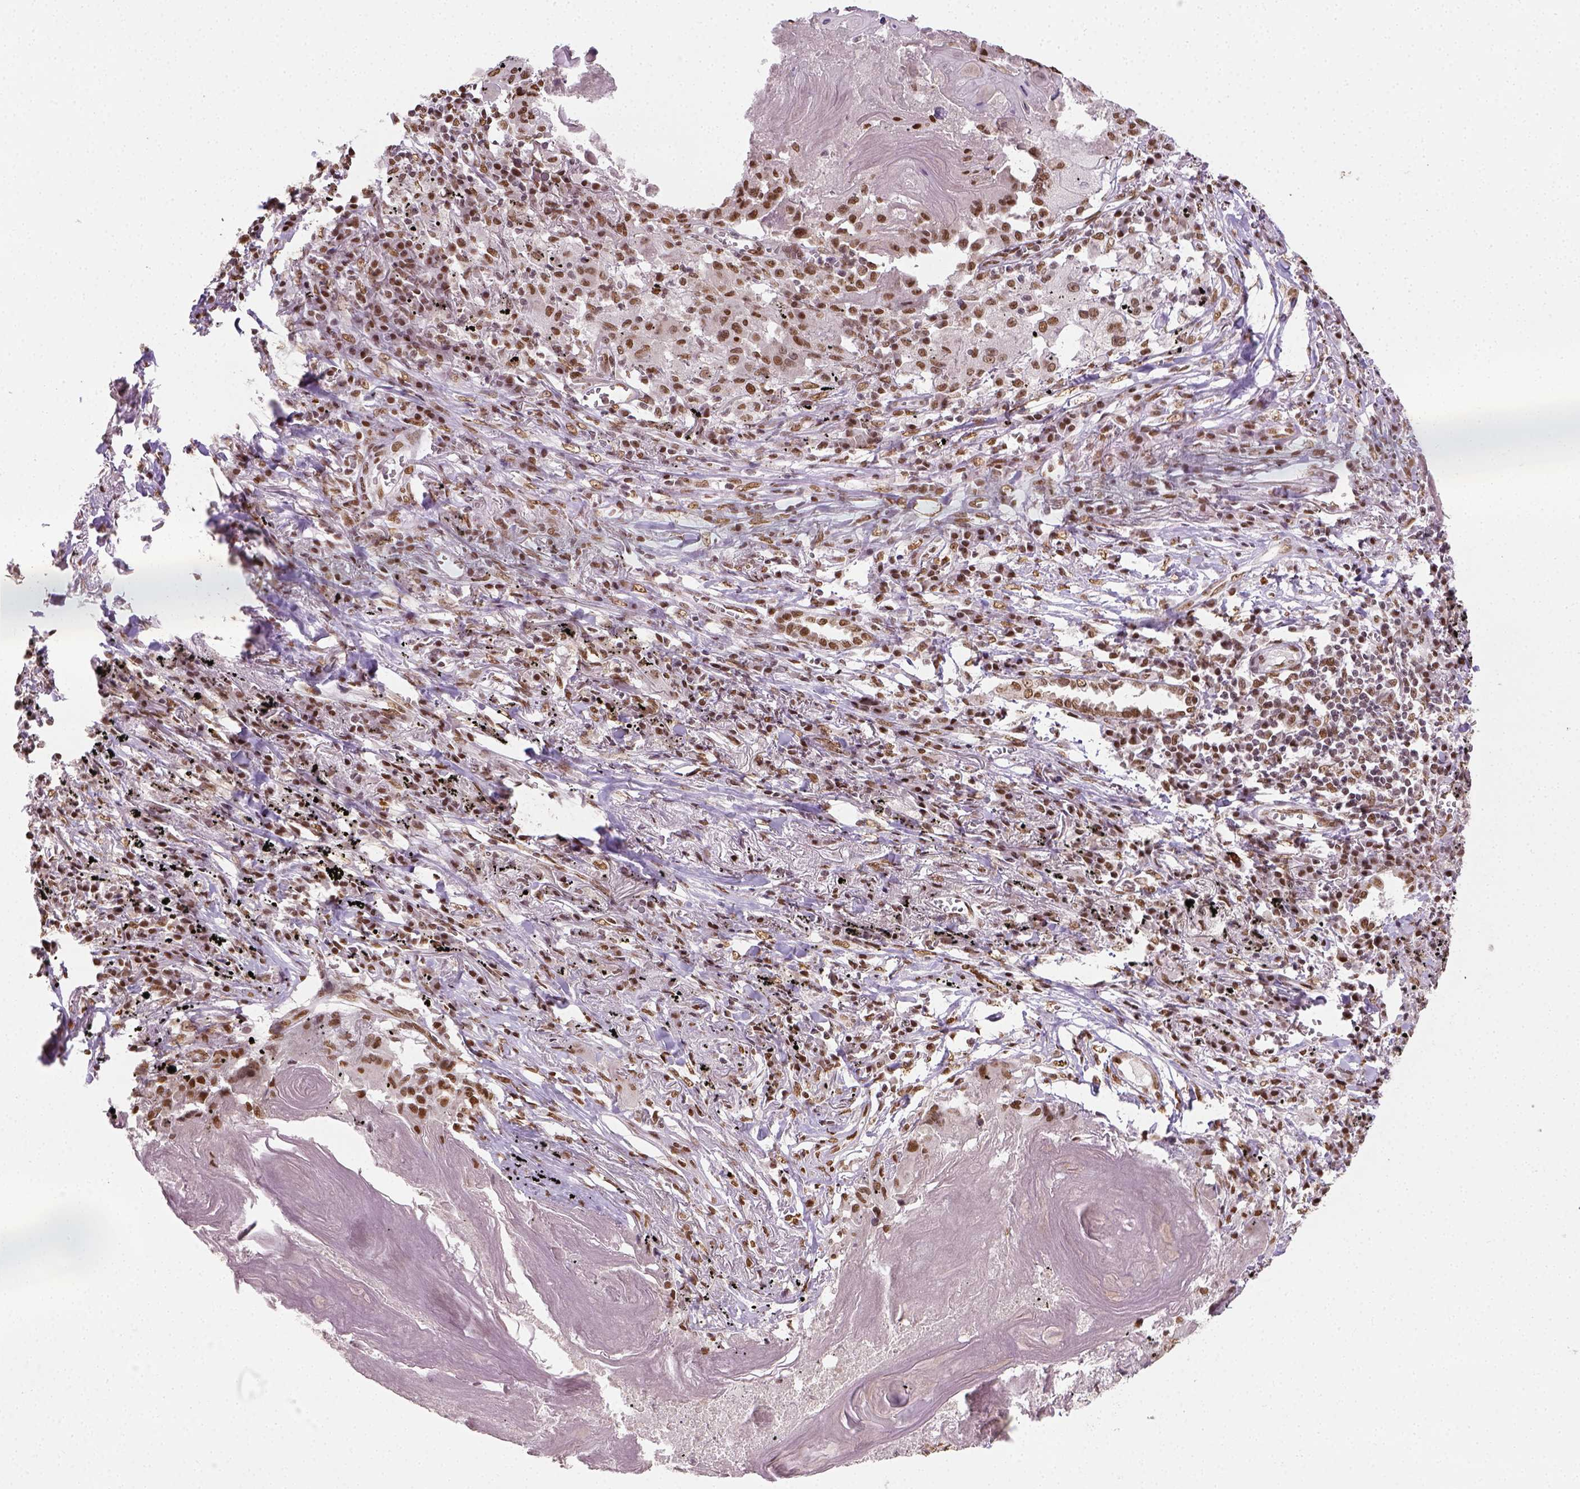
{"staining": {"intensity": "moderate", "quantity": ">75%", "location": "nuclear"}, "tissue": "lung cancer", "cell_type": "Tumor cells", "image_type": "cancer", "snomed": [{"axis": "morphology", "description": "Squamous cell carcinoma, NOS"}, {"axis": "topography", "description": "Lung"}], "caption": "This is a micrograph of immunohistochemistry (IHC) staining of lung cancer, which shows moderate expression in the nuclear of tumor cells.", "gene": "FANCE", "patient": {"sex": "male", "age": 78}}